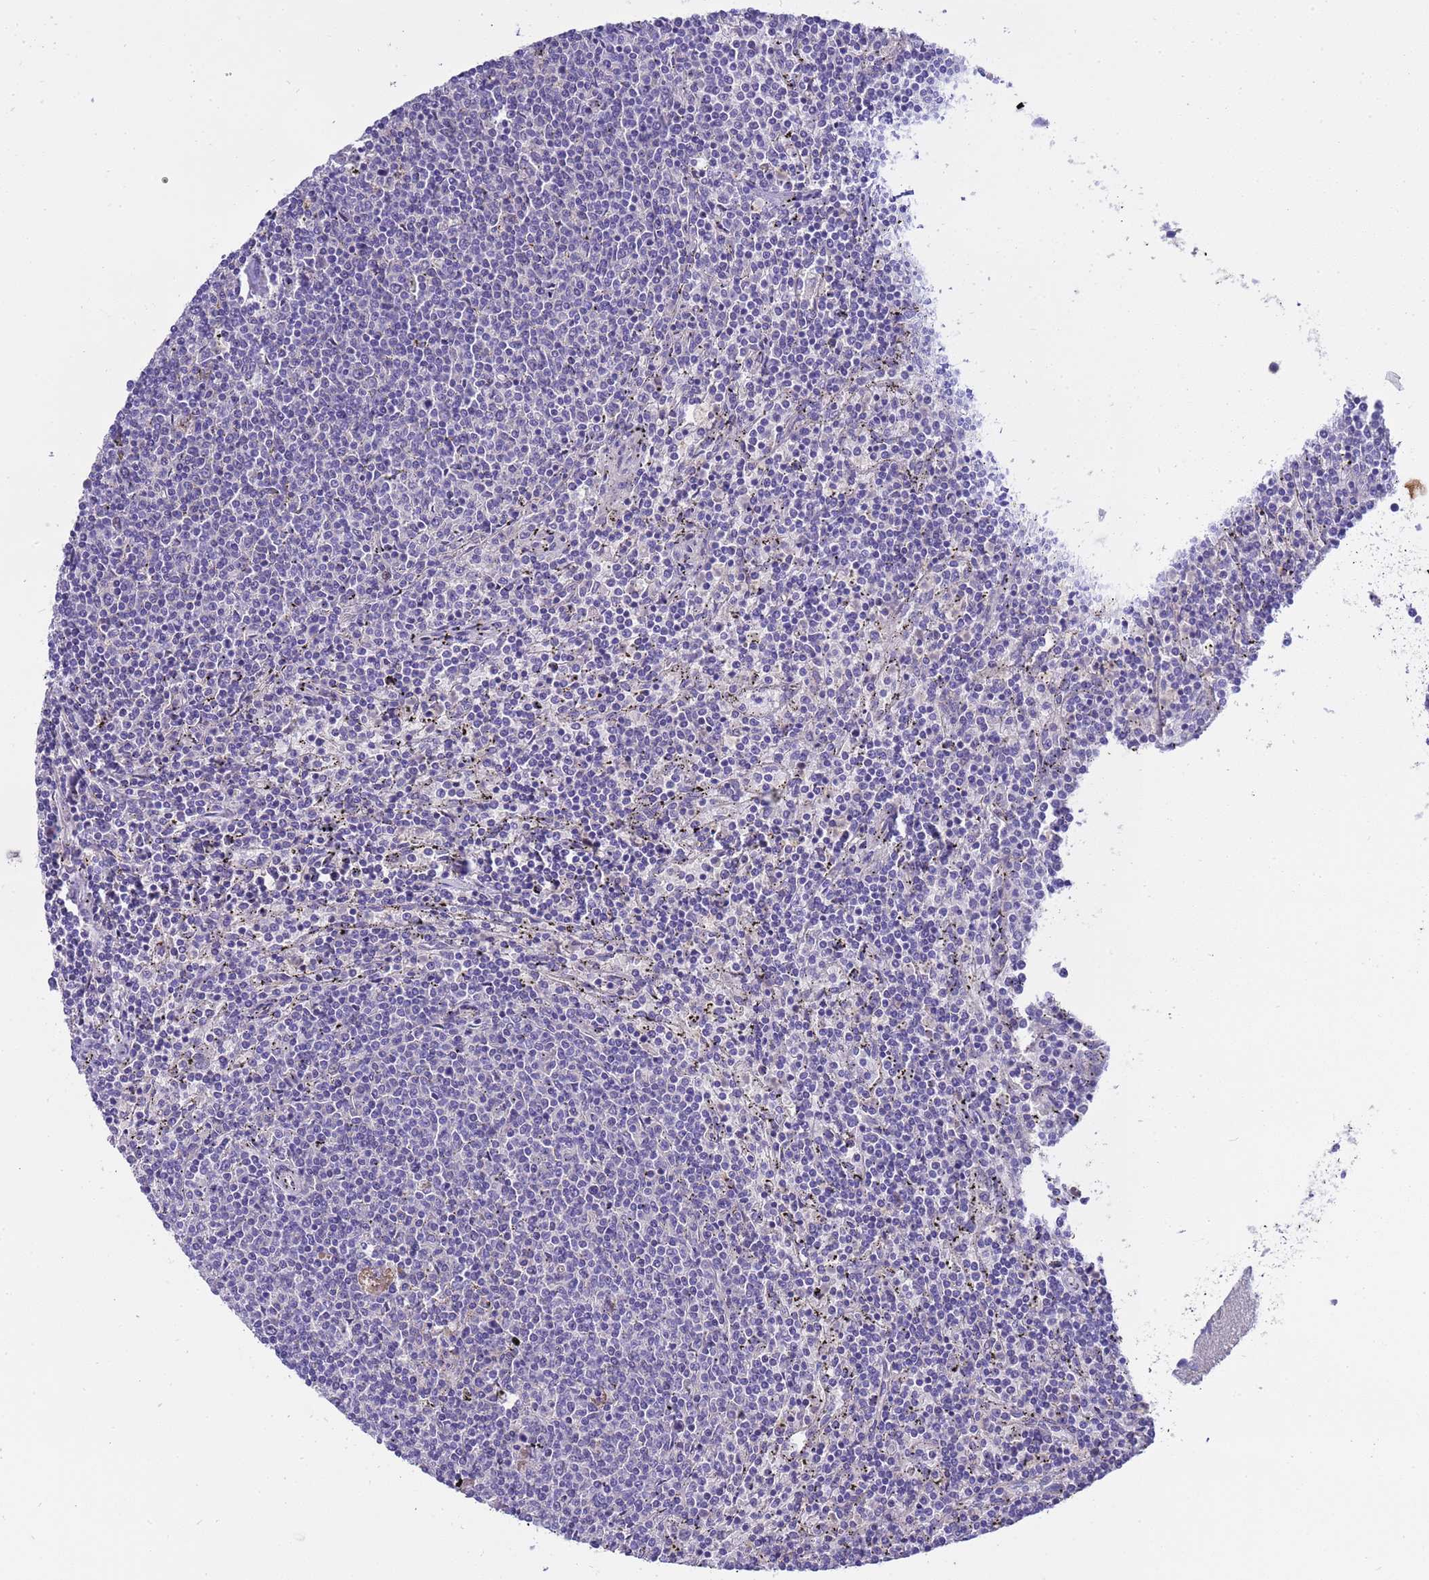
{"staining": {"intensity": "negative", "quantity": "none", "location": "none"}, "tissue": "lymphoma", "cell_type": "Tumor cells", "image_type": "cancer", "snomed": [{"axis": "morphology", "description": "Malignant lymphoma, non-Hodgkin's type, Low grade"}, {"axis": "topography", "description": "Spleen"}], "caption": "Tumor cells show no significant protein staining in lymphoma.", "gene": "RIPPLY2", "patient": {"sex": "female", "age": 50}}